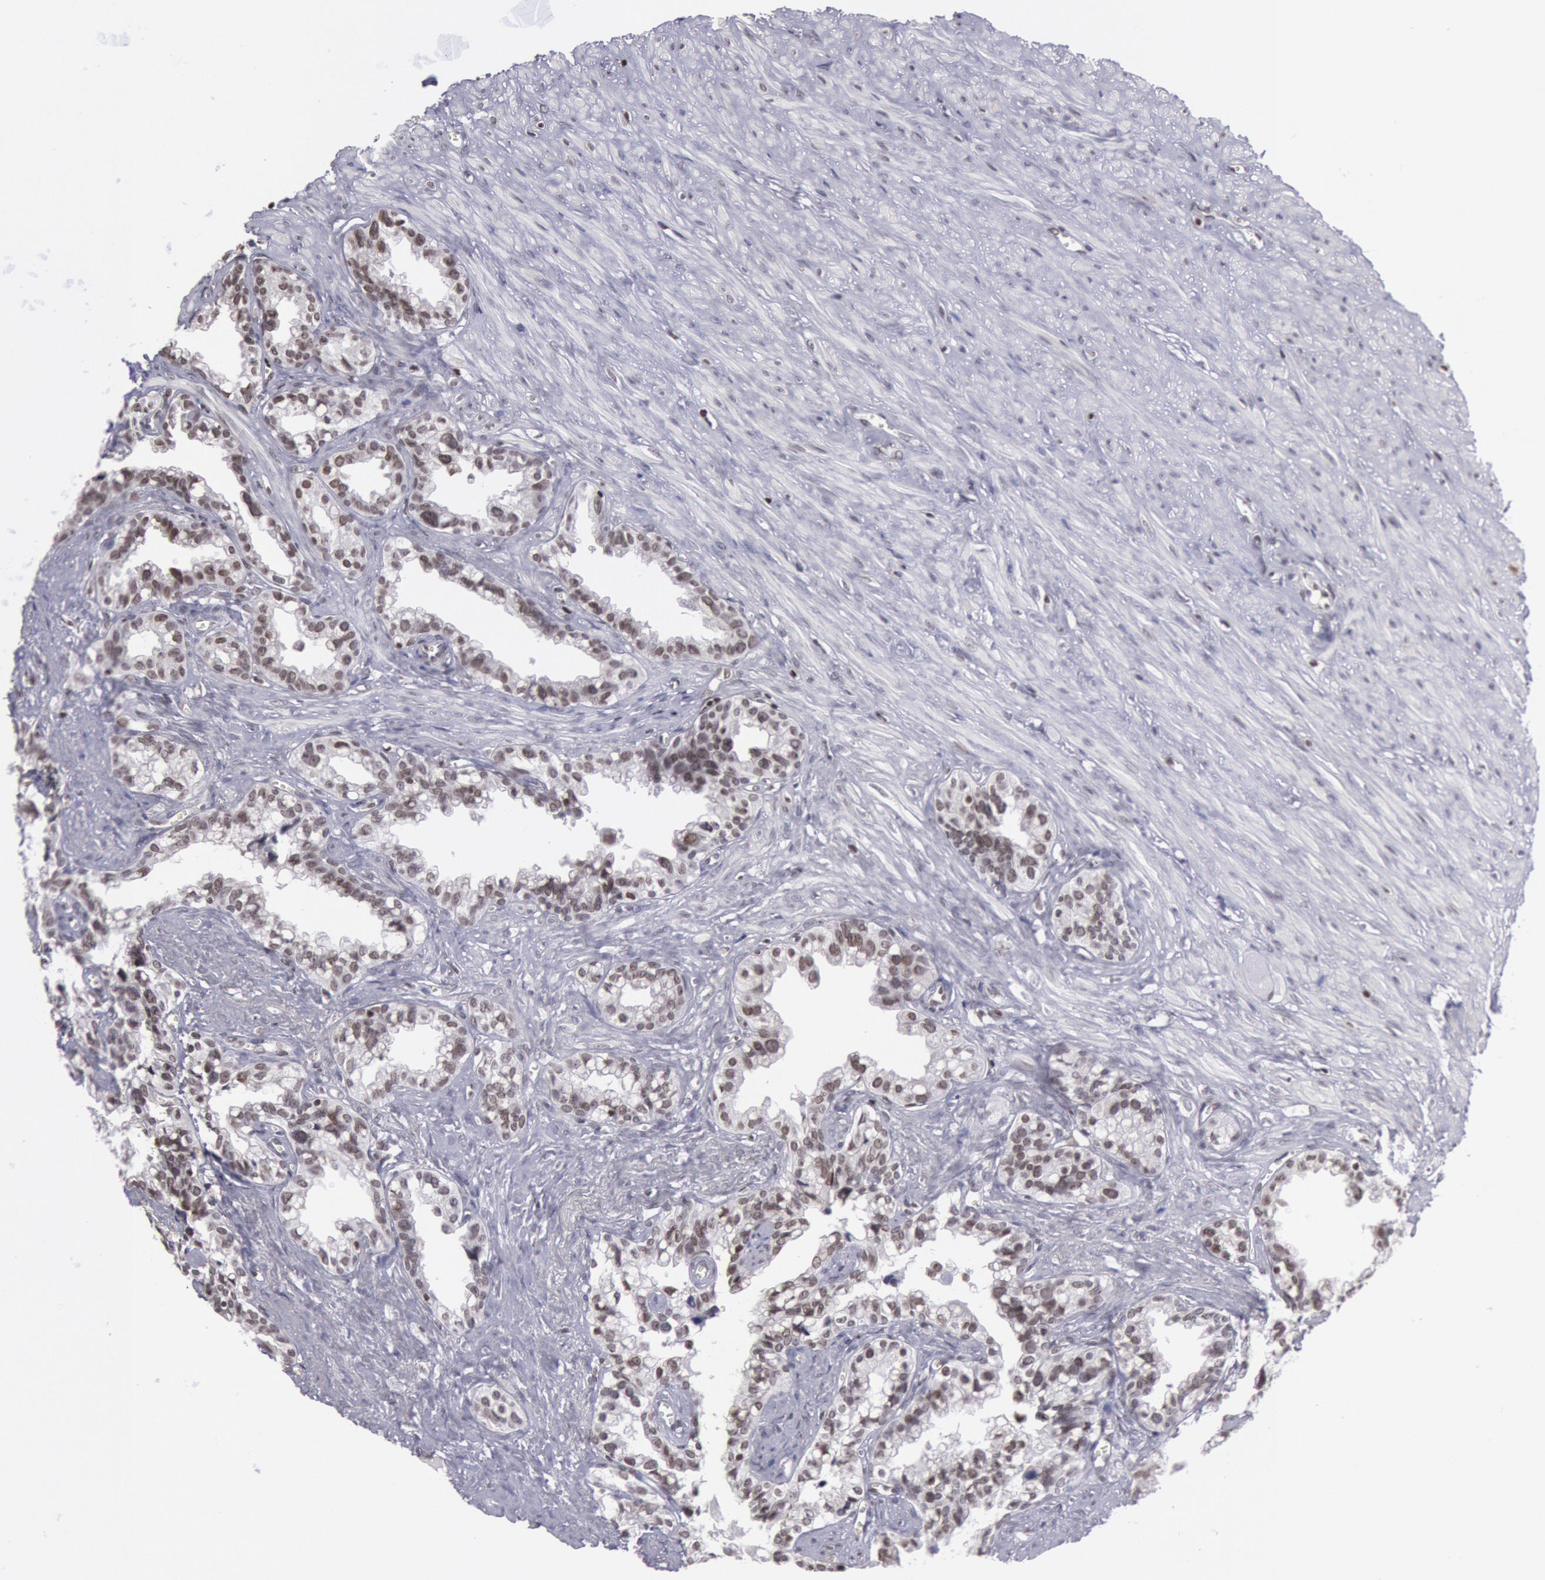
{"staining": {"intensity": "moderate", "quantity": ">75%", "location": "nuclear"}, "tissue": "seminal vesicle", "cell_type": "Glandular cells", "image_type": "normal", "snomed": [{"axis": "morphology", "description": "Normal tissue, NOS"}, {"axis": "topography", "description": "Seminal veicle"}], "caption": "Seminal vesicle stained for a protein displays moderate nuclear positivity in glandular cells.", "gene": "NKAP", "patient": {"sex": "male", "age": 60}}